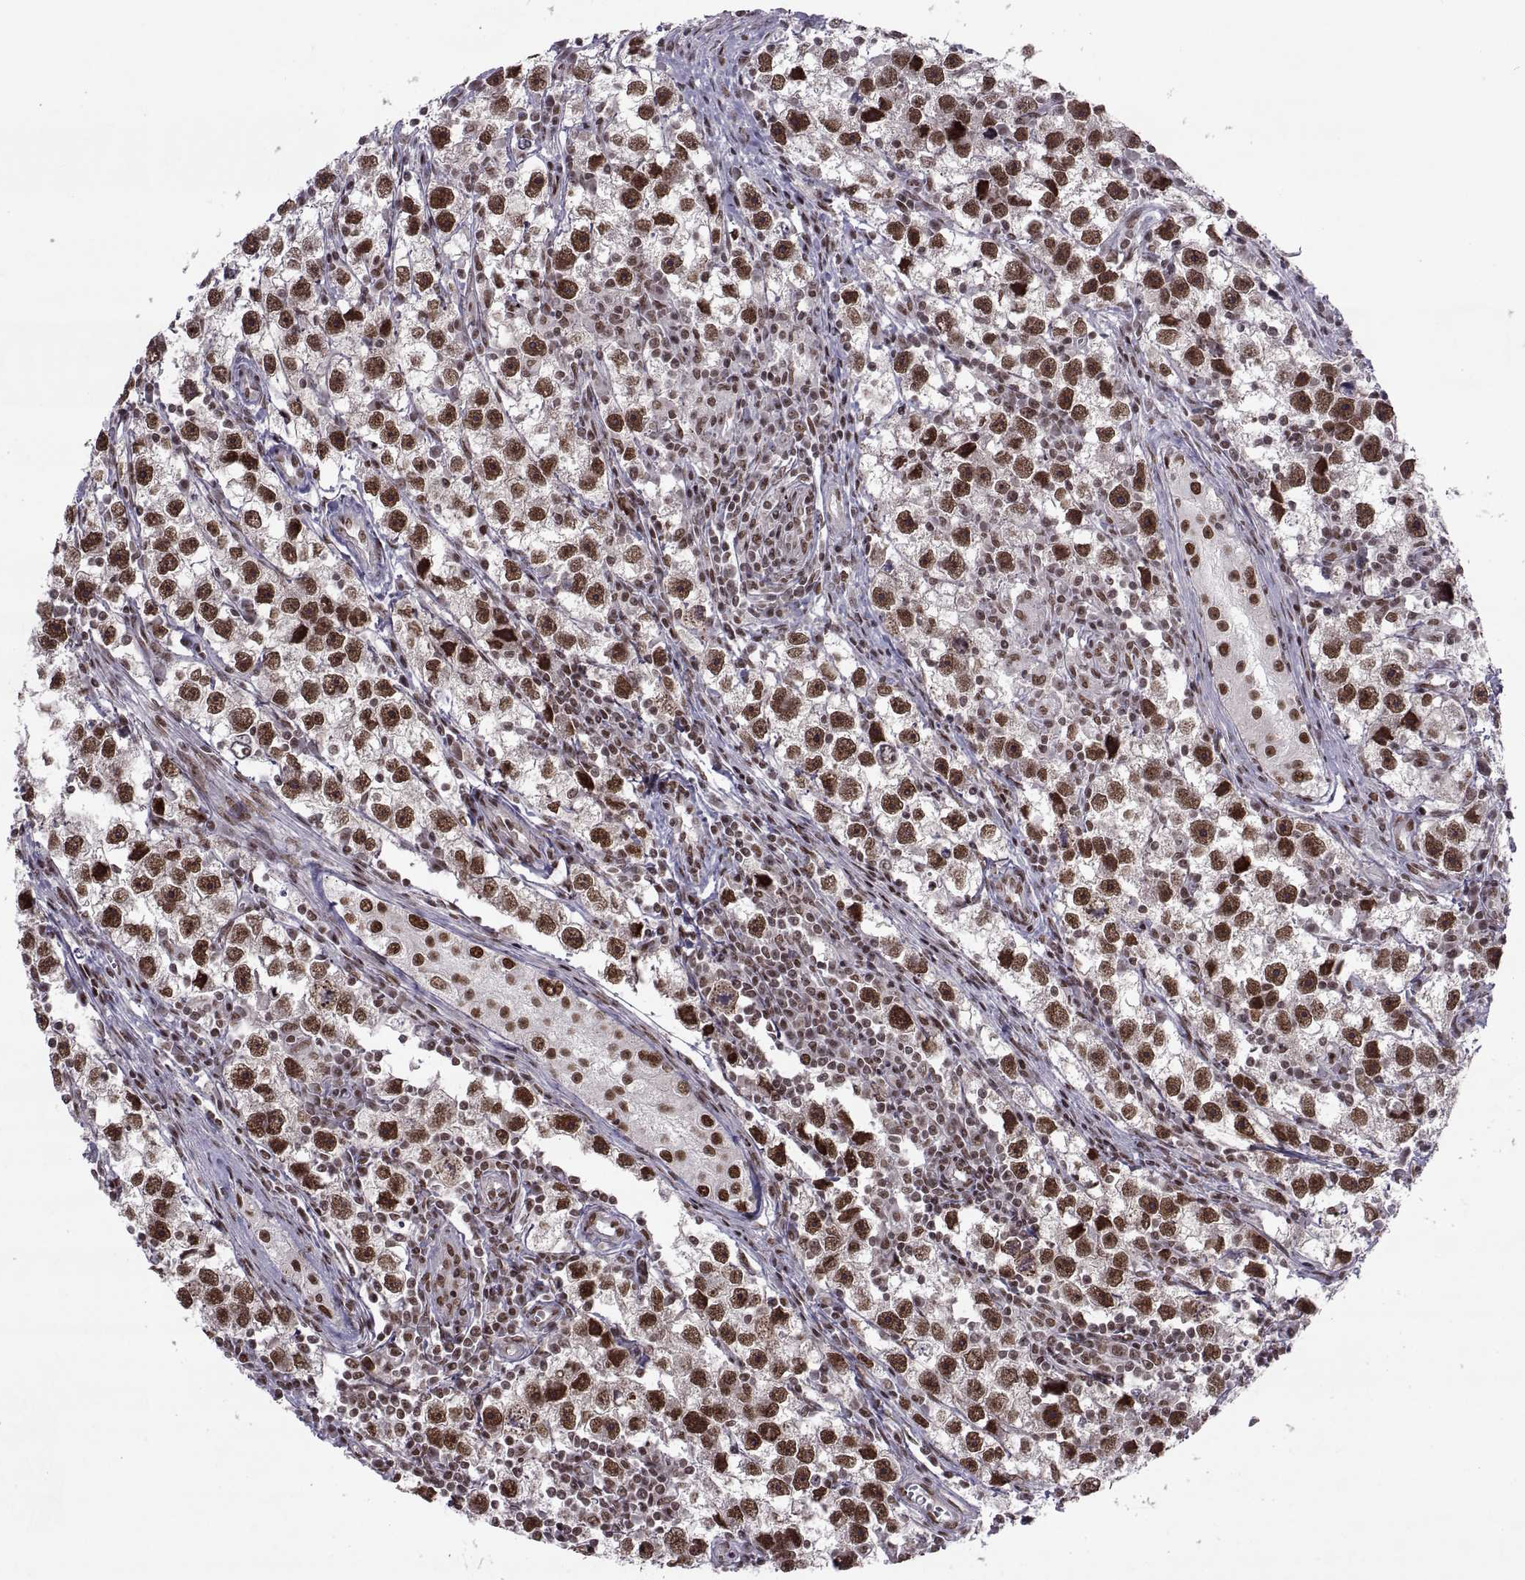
{"staining": {"intensity": "strong", "quantity": ">75%", "location": "nuclear"}, "tissue": "testis cancer", "cell_type": "Tumor cells", "image_type": "cancer", "snomed": [{"axis": "morphology", "description": "Seminoma, NOS"}, {"axis": "topography", "description": "Testis"}], "caption": "The photomicrograph reveals staining of testis cancer (seminoma), revealing strong nuclear protein expression (brown color) within tumor cells. (DAB = brown stain, brightfield microscopy at high magnification).", "gene": "MT1E", "patient": {"sex": "male", "age": 30}}